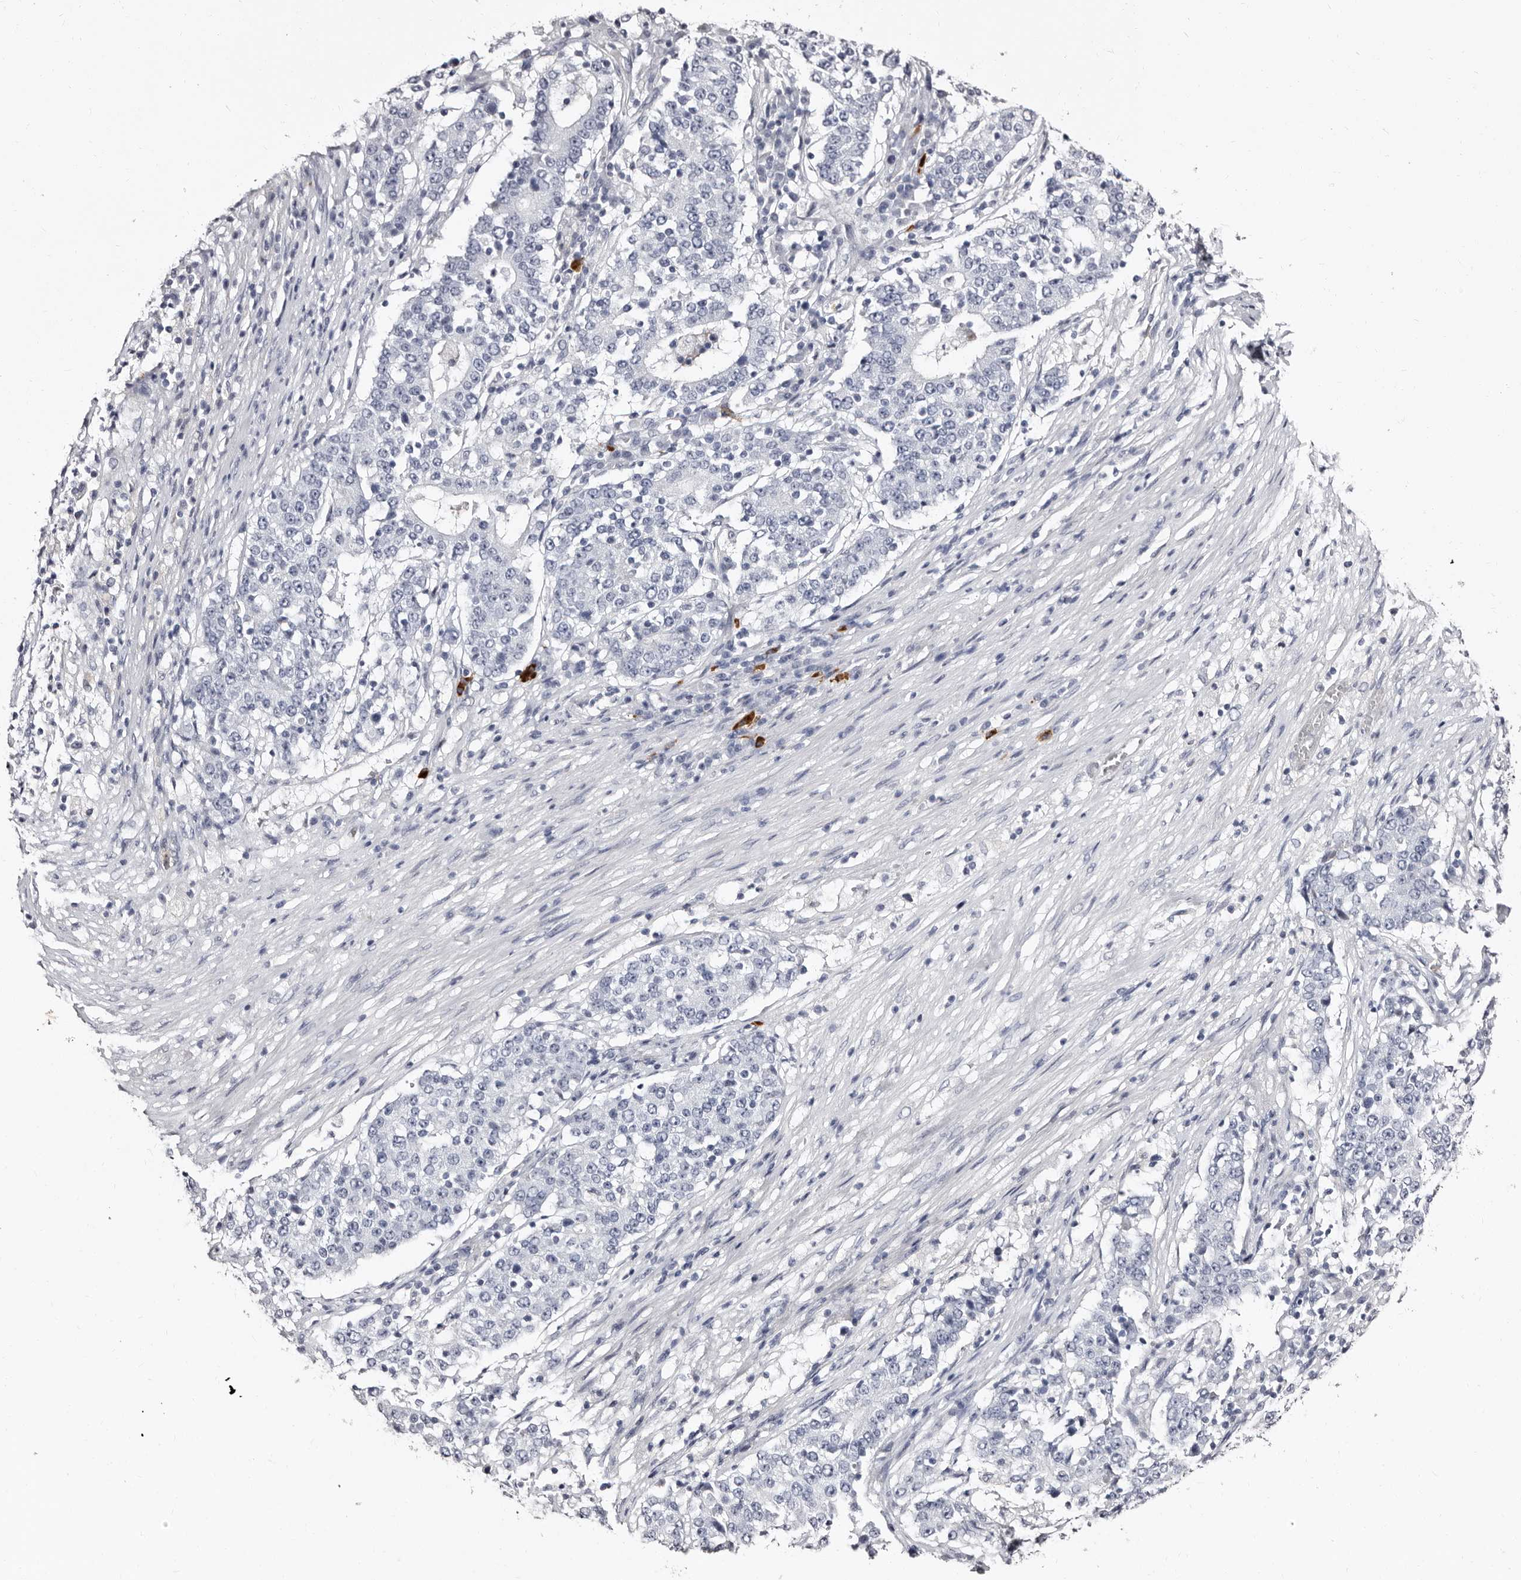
{"staining": {"intensity": "negative", "quantity": "none", "location": "none"}, "tissue": "stomach cancer", "cell_type": "Tumor cells", "image_type": "cancer", "snomed": [{"axis": "morphology", "description": "Adenocarcinoma, NOS"}, {"axis": "topography", "description": "Stomach"}], "caption": "DAB immunohistochemical staining of human stomach cancer (adenocarcinoma) displays no significant expression in tumor cells.", "gene": "TBC1D22B", "patient": {"sex": "male", "age": 59}}